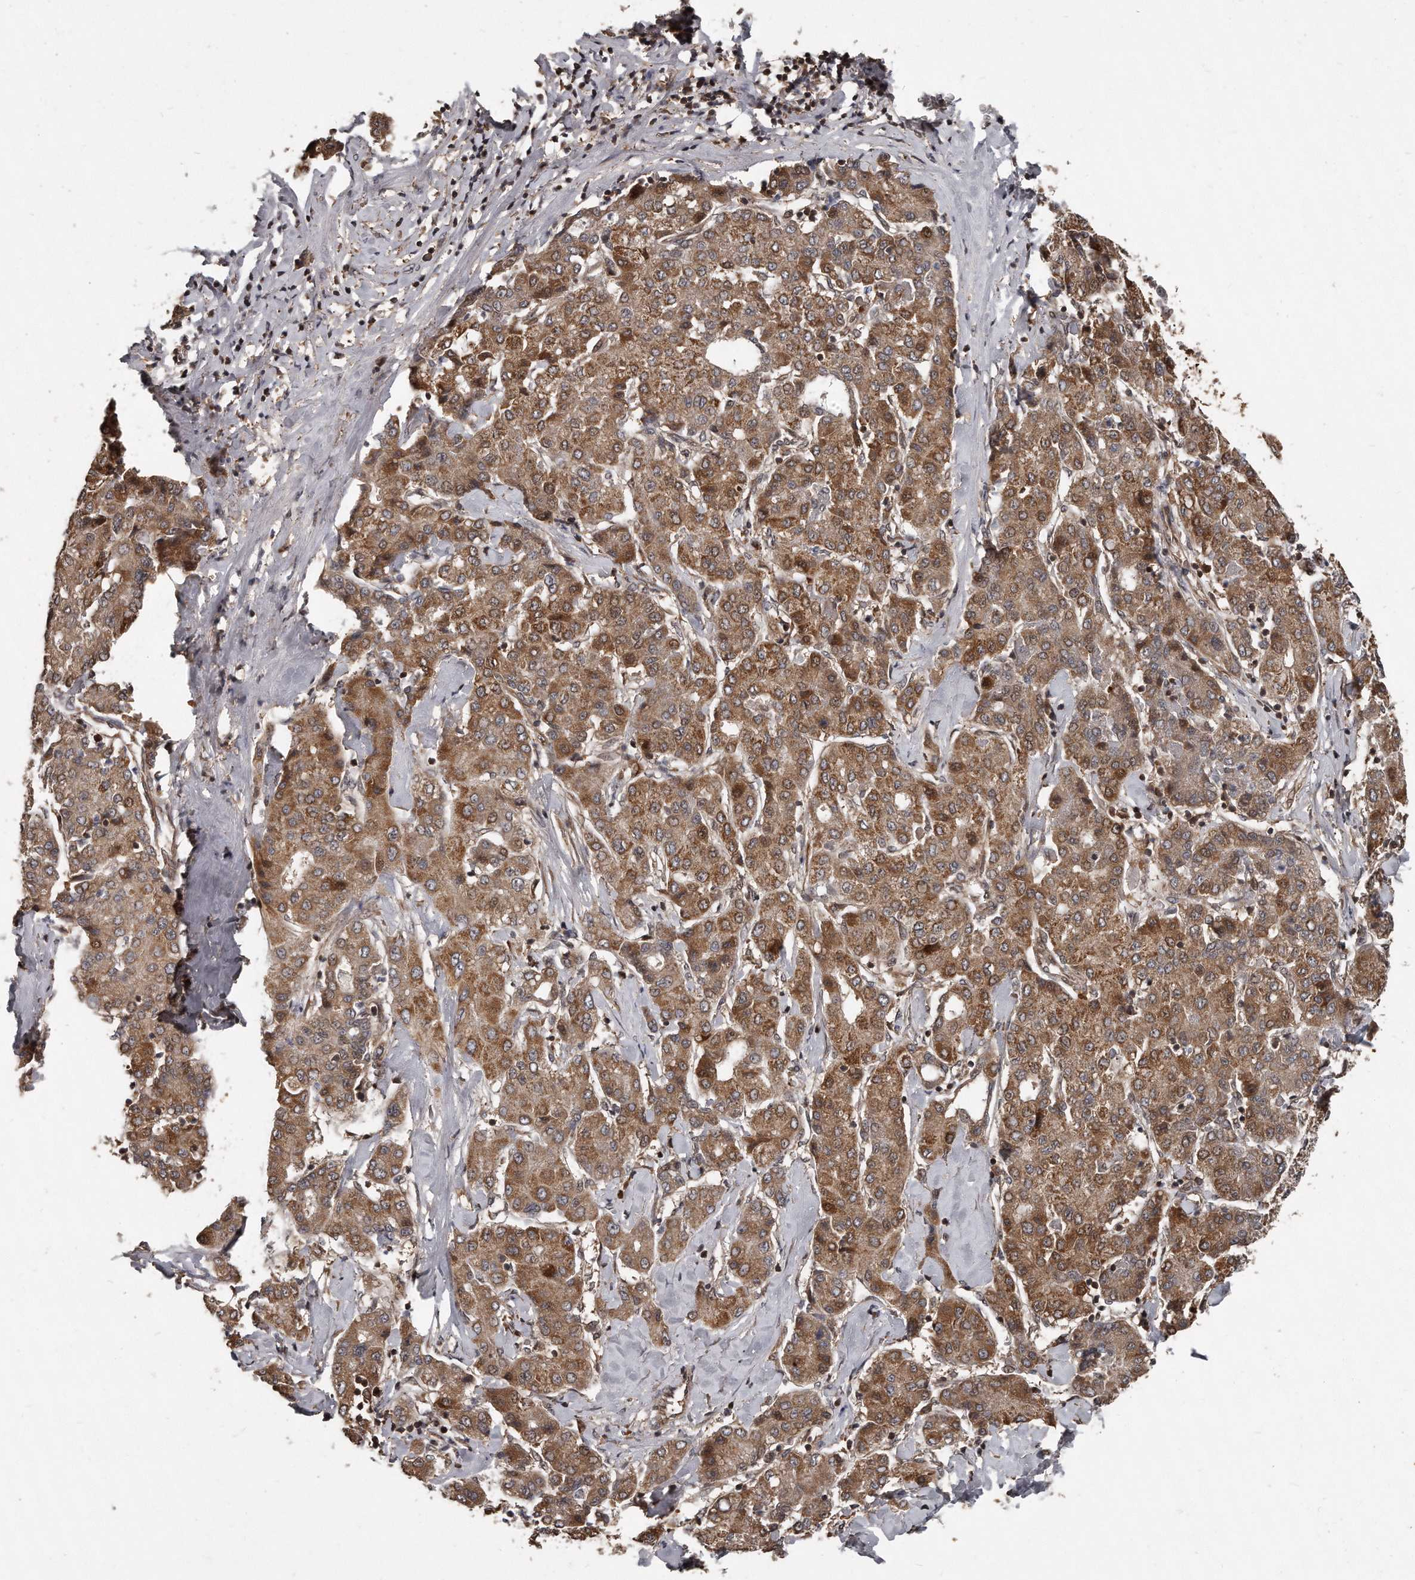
{"staining": {"intensity": "moderate", "quantity": ">75%", "location": "cytoplasmic/membranous"}, "tissue": "liver cancer", "cell_type": "Tumor cells", "image_type": "cancer", "snomed": [{"axis": "morphology", "description": "Carcinoma, Hepatocellular, NOS"}, {"axis": "topography", "description": "Liver"}], "caption": "A medium amount of moderate cytoplasmic/membranous staining is appreciated in approximately >75% of tumor cells in liver cancer tissue. (brown staining indicates protein expression, while blue staining denotes nuclei).", "gene": "GCH1", "patient": {"sex": "male", "age": 65}}